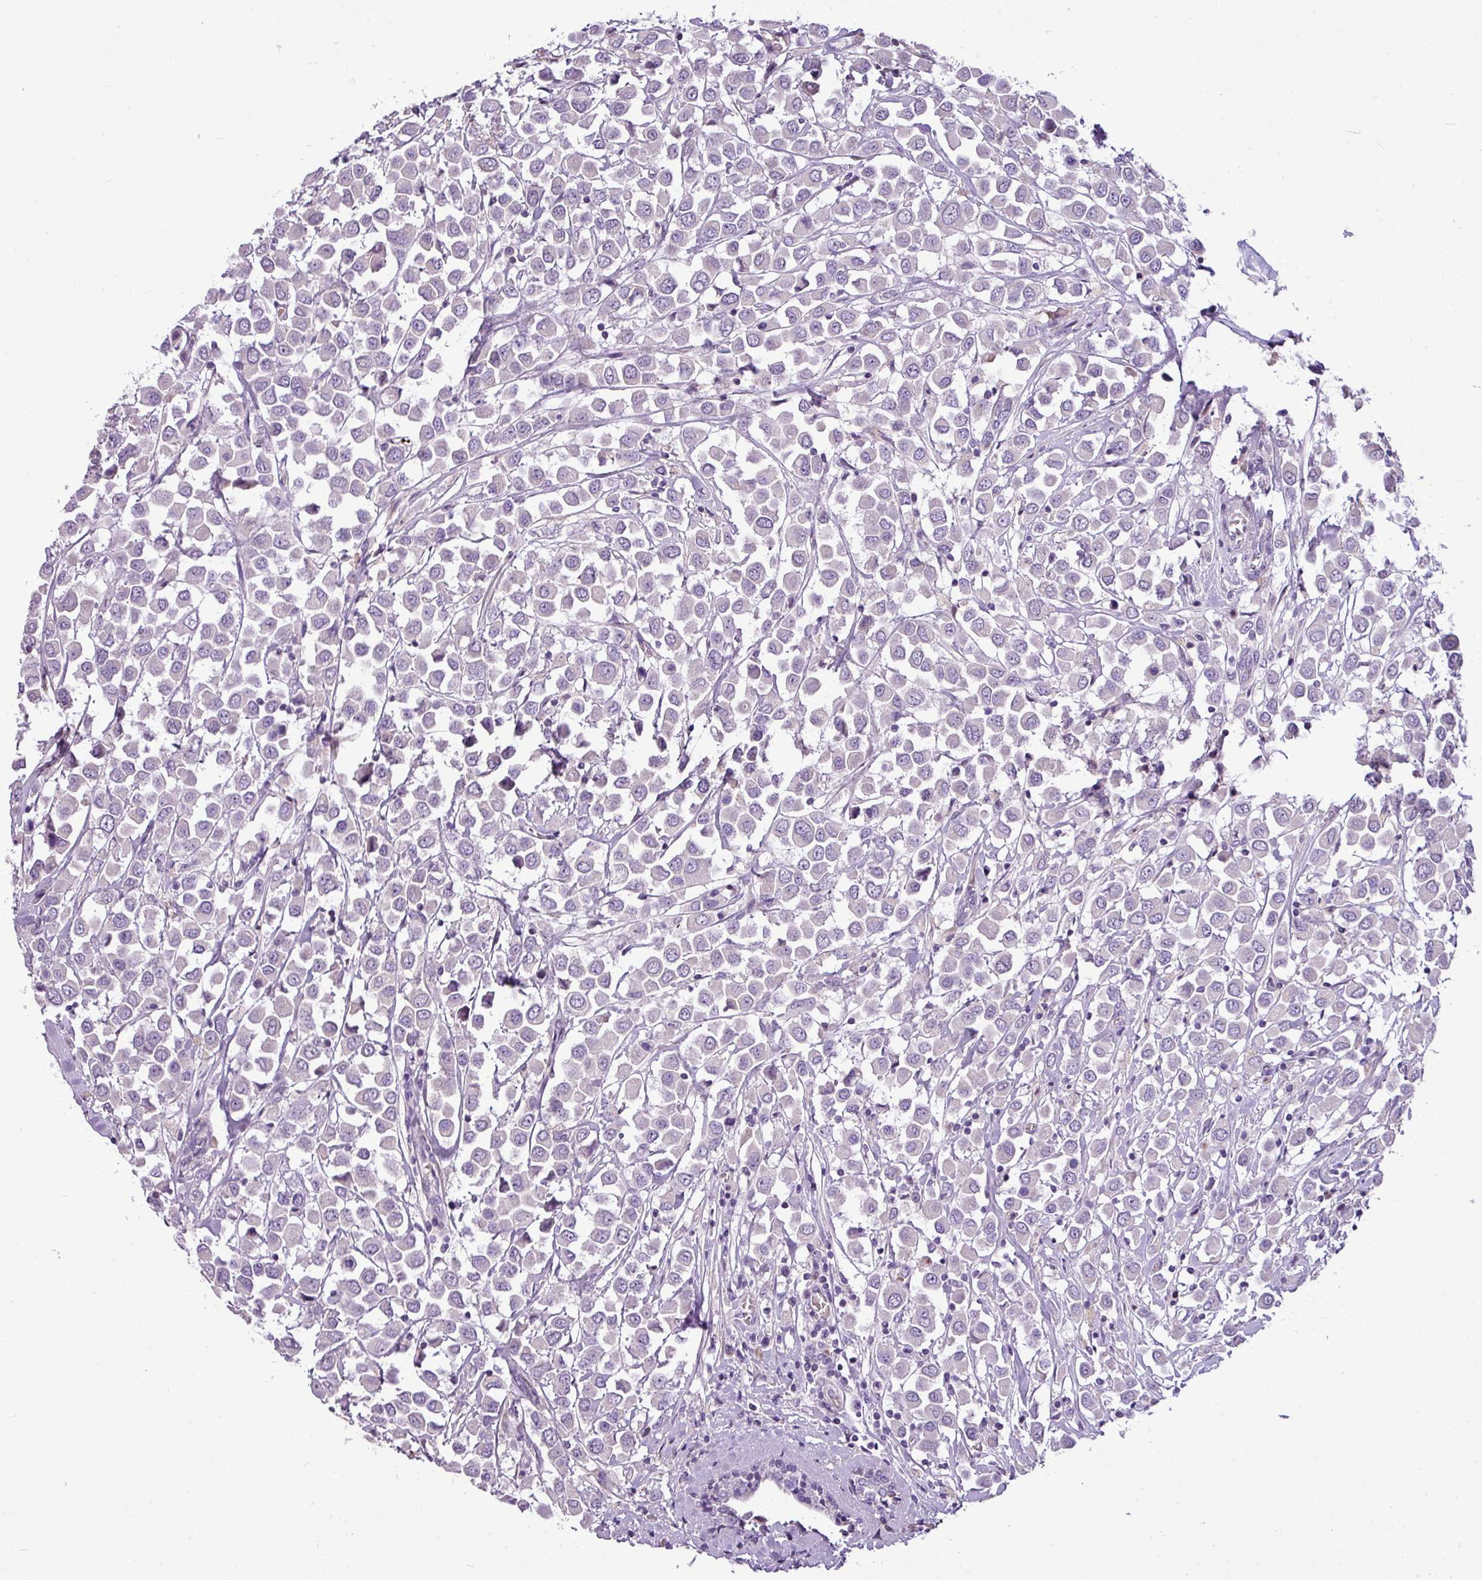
{"staining": {"intensity": "negative", "quantity": "none", "location": "none"}, "tissue": "breast cancer", "cell_type": "Tumor cells", "image_type": "cancer", "snomed": [{"axis": "morphology", "description": "Duct carcinoma"}, {"axis": "topography", "description": "Breast"}], "caption": "This is an immunohistochemistry (IHC) micrograph of human intraductal carcinoma (breast). There is no staining in tumor cells.", "gene": "IL17A", "patient": {"sex": "female", "age": 61}}